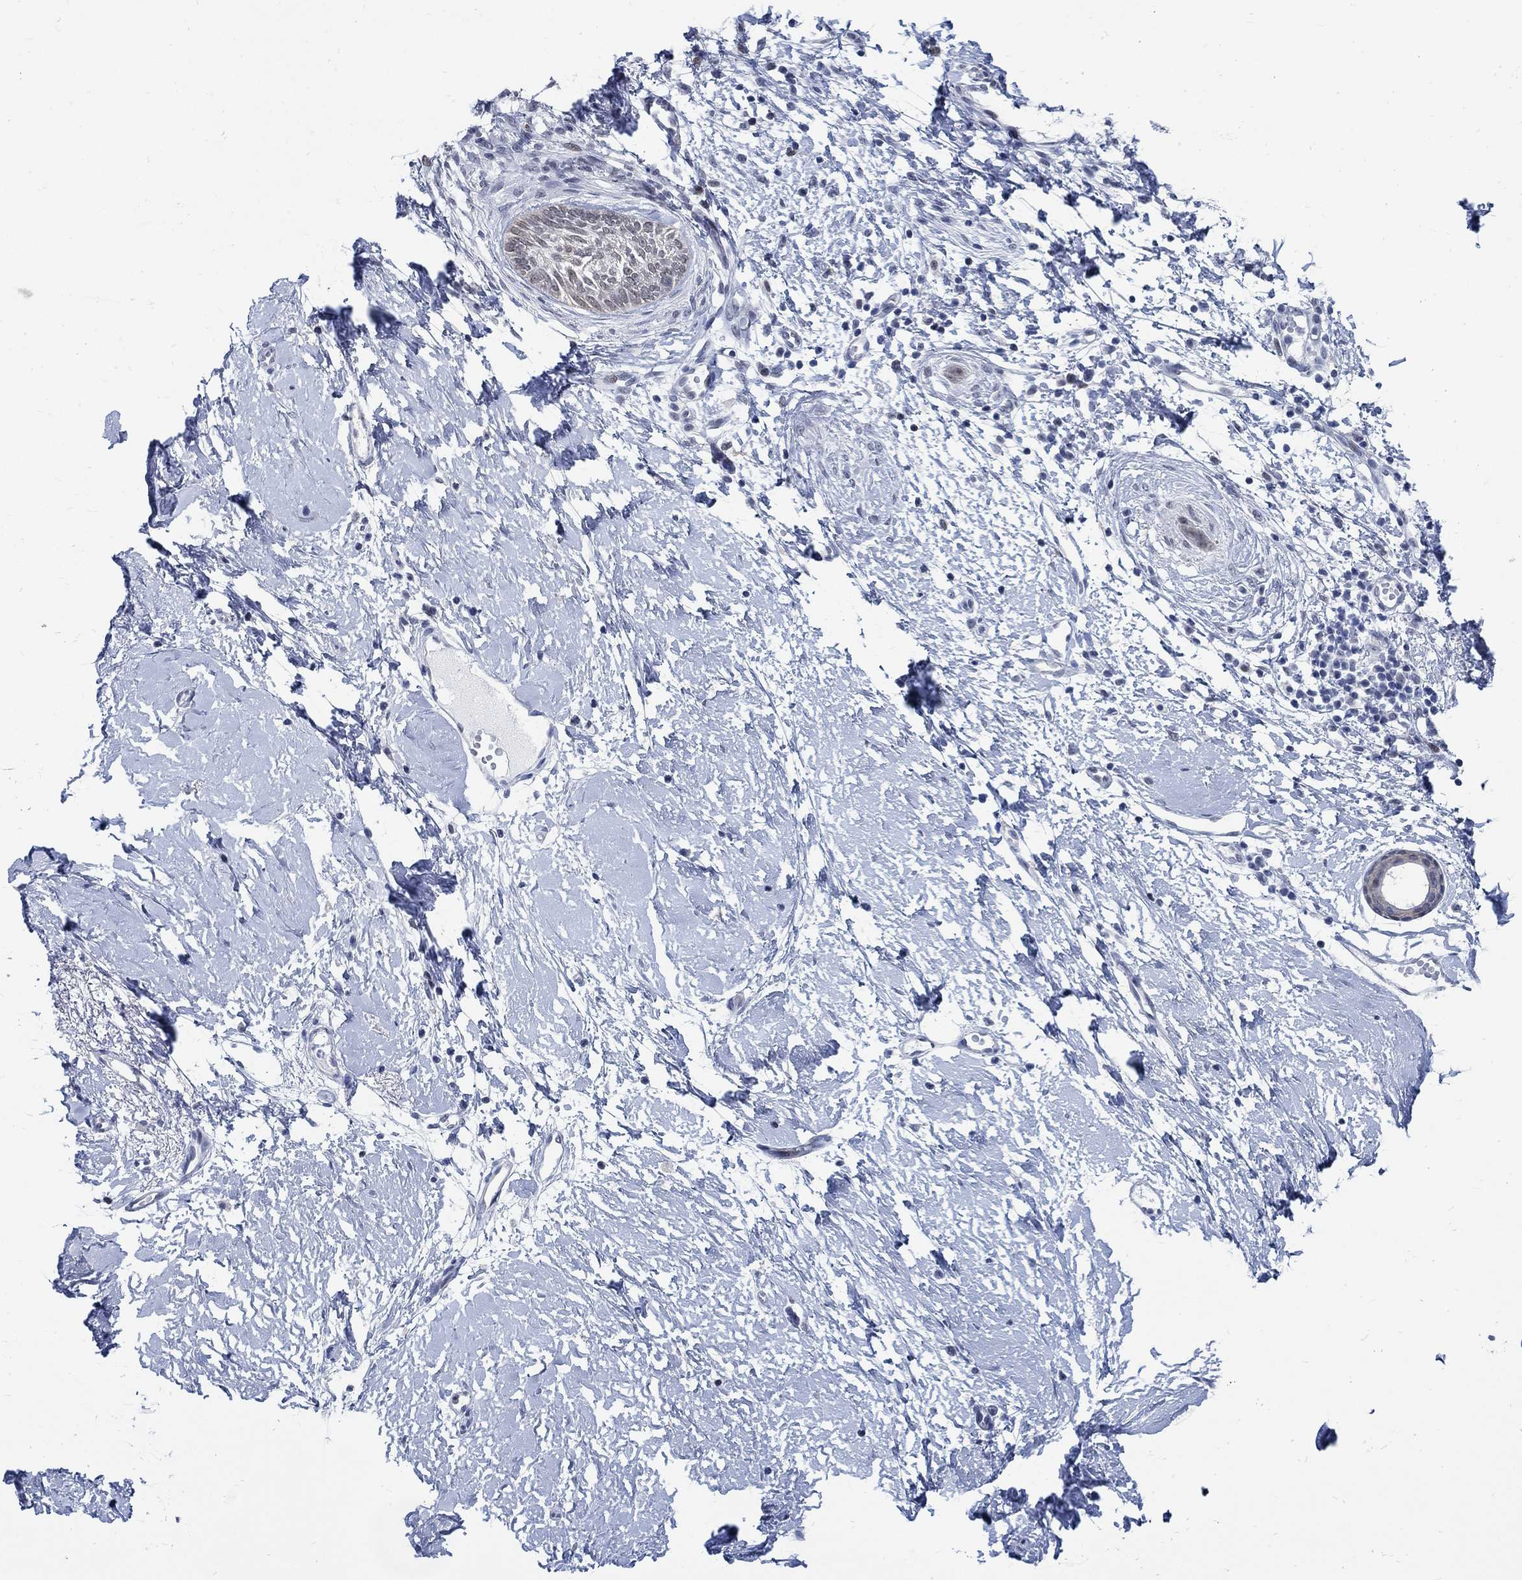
{"staining": {"intensity": "weak", "quantity": "<25%", "location": "cytoplasmic/membranous"}, "tissue": "skin cancer", "cell_type": "Tumor cells", "image_type": "cancer", "snomed": [{"axis": "morphology", "description": "Normal tissue, NOS"}, {"axis": "morphology", "description": "Basal cell carcinoma"}, {"axis": "topography", "description": "Skin"}], "caption": "Immunohistochemistry (IHC) histopathology image of human skin cancer (basal cell carcinoma) stained for a protein (brown), which exhibits no staining in tumor cells.", "gene": "DLK1", "patient": {"sex": "male", "age": 84}}